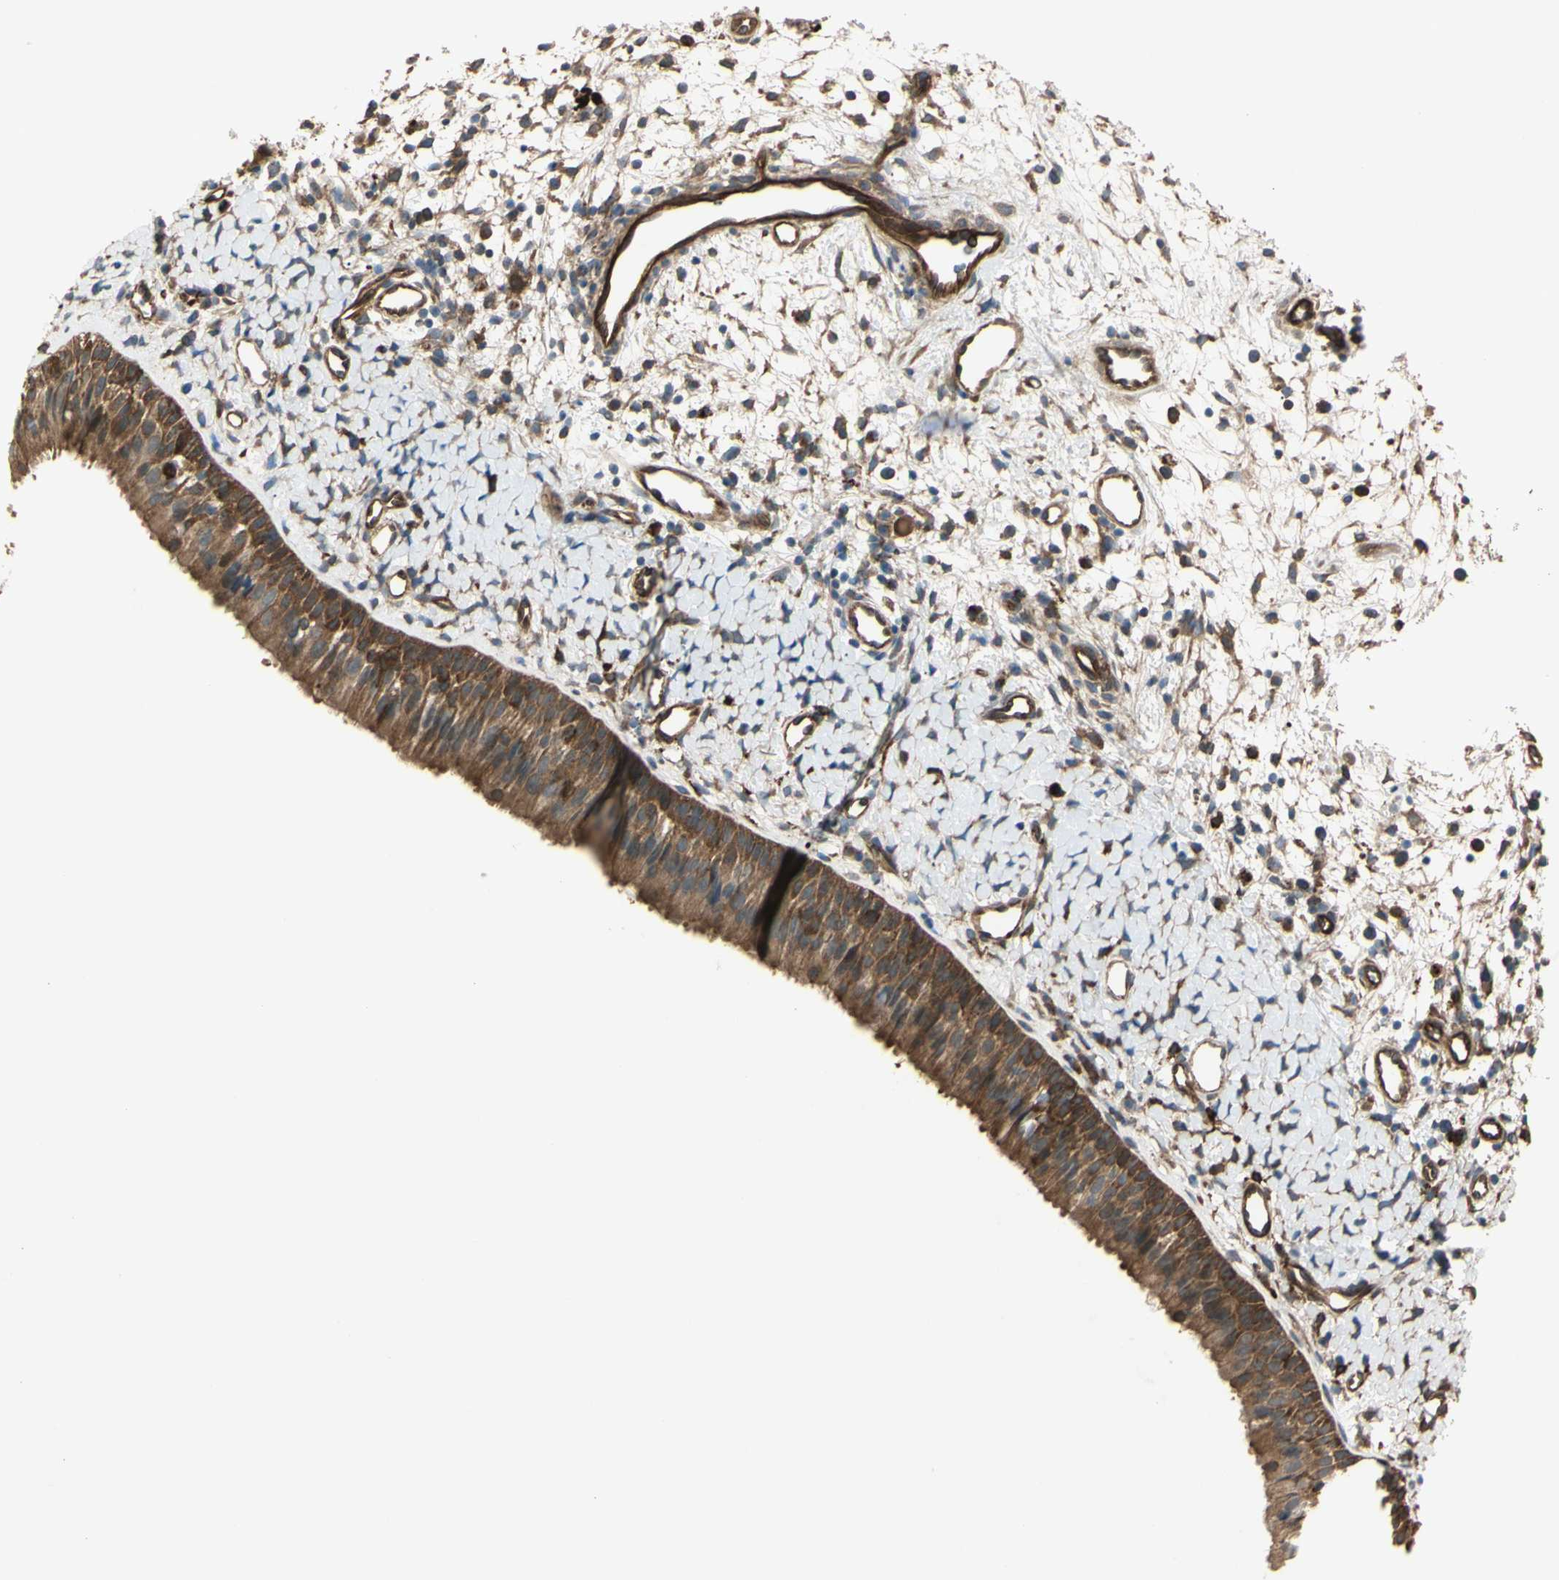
{"staining": {"intensity": "strong", "quantity": ">75%", "location": "cytoplasmic/membranous"}, "tissue": "nasopharynx", "cell_type": "Respiratory epithelial cells", "image_type": "normal", "snomed": [{"axis": "morphology", "description": "Normal tissue, NOS"}, {"axis": "topography", "description": "Nasopharynx"}], "caption": "Protein staining of benign nasopharynx exhibits strong cytoplasmic/membranous expression in about >75% of respiratory epithelial cells.", "gene": "PTPN12", "patient": {"sex": "male", "age": 22}}